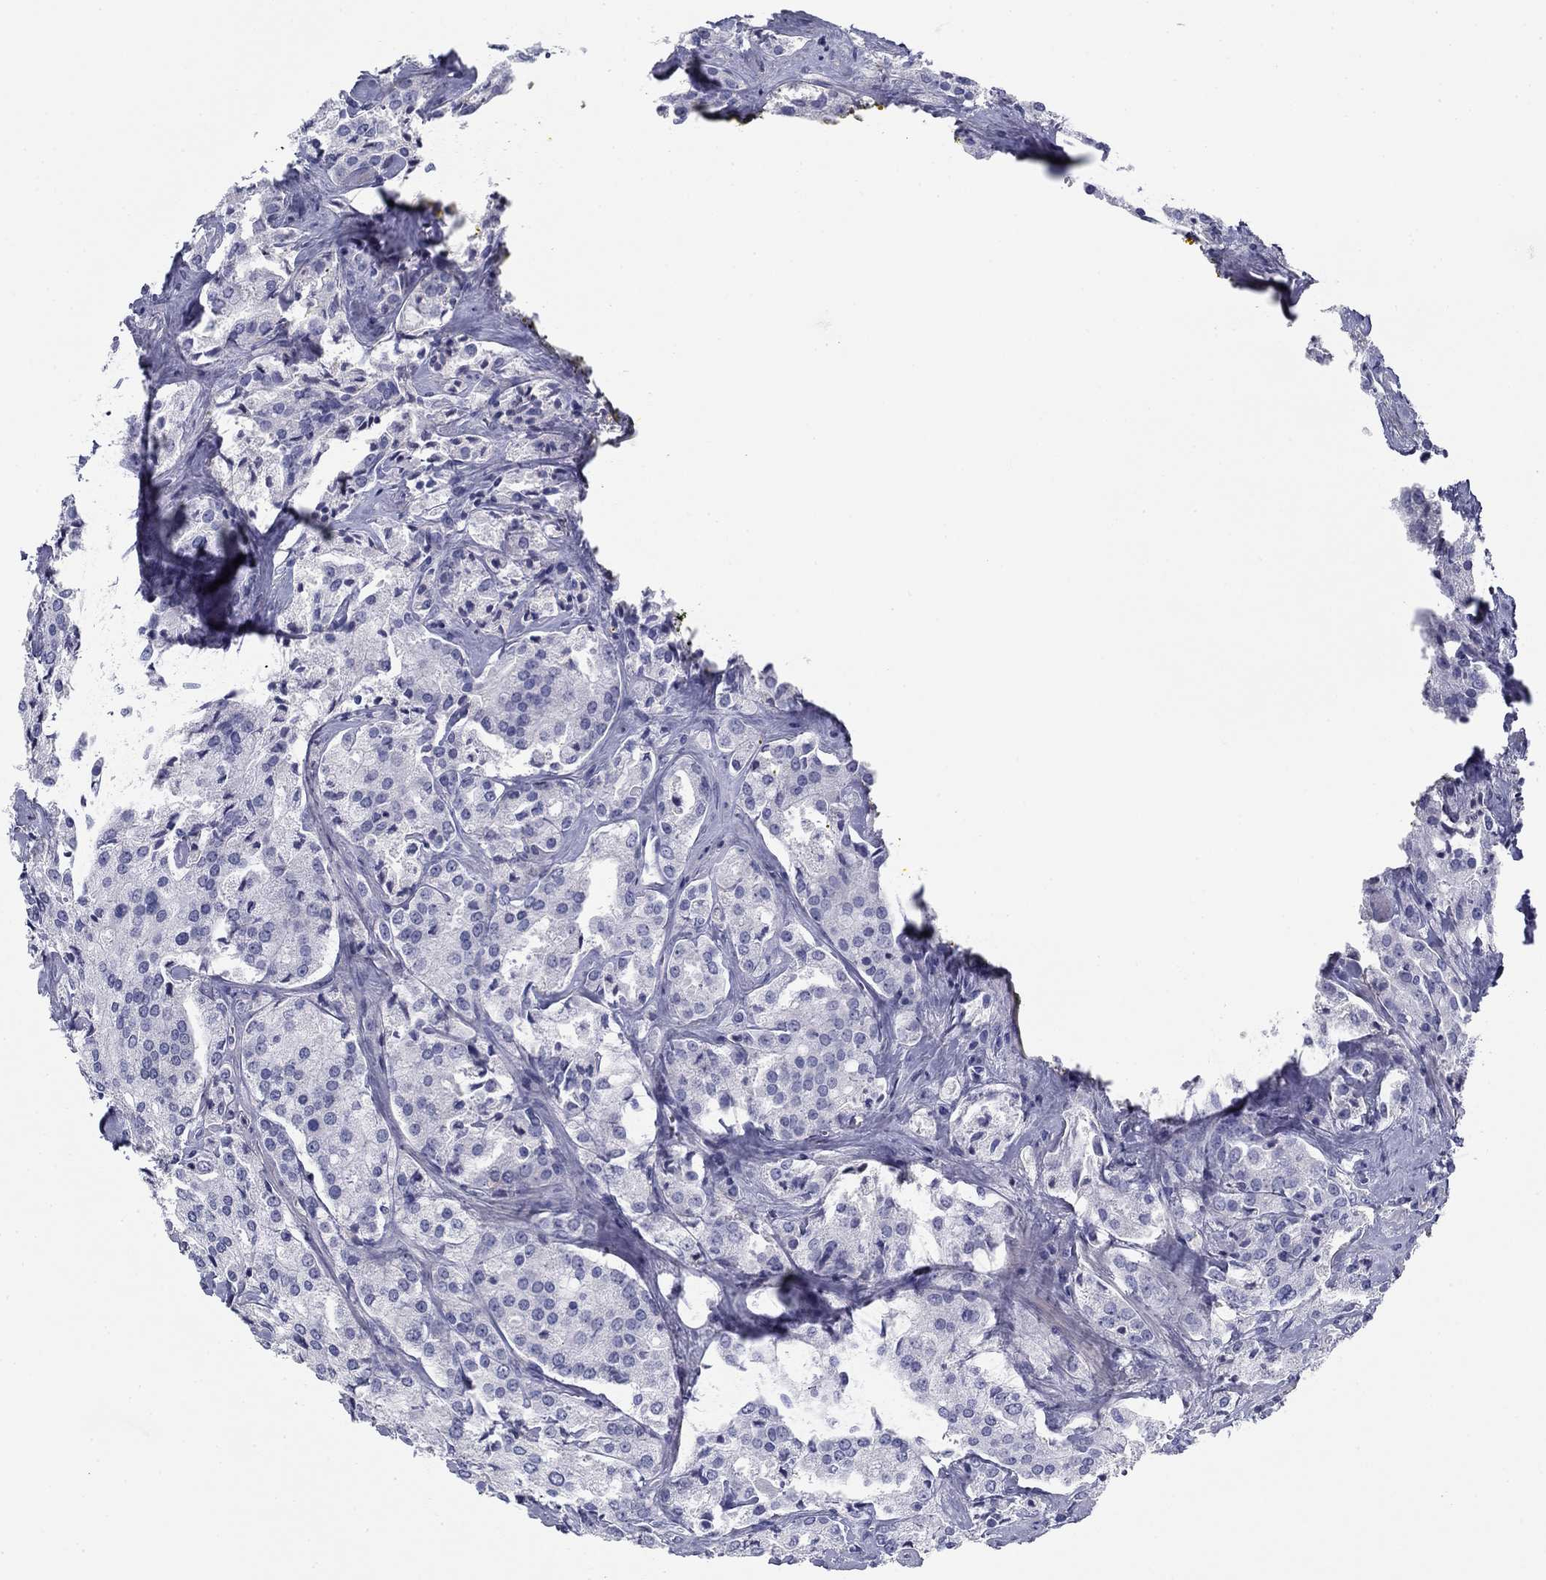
{"staining": {"intensity": "negative", "quantity": "none", "location": "none"}, "tissue": "prostate cancer", "cell_type": "Tumor cells", "image_type": "cancer", "snomed": [{"axis": "morphology", "description": "Adenocarcinoma, NOS"}, {"axis": "topography", "description": "Prostate"}], "caption": "Prostate adenocarcinoma stained for a protein using IHC displays no positivity tumor cells.", "gene": "GPC1", "patient": {"sex": "male", "age": 66}}